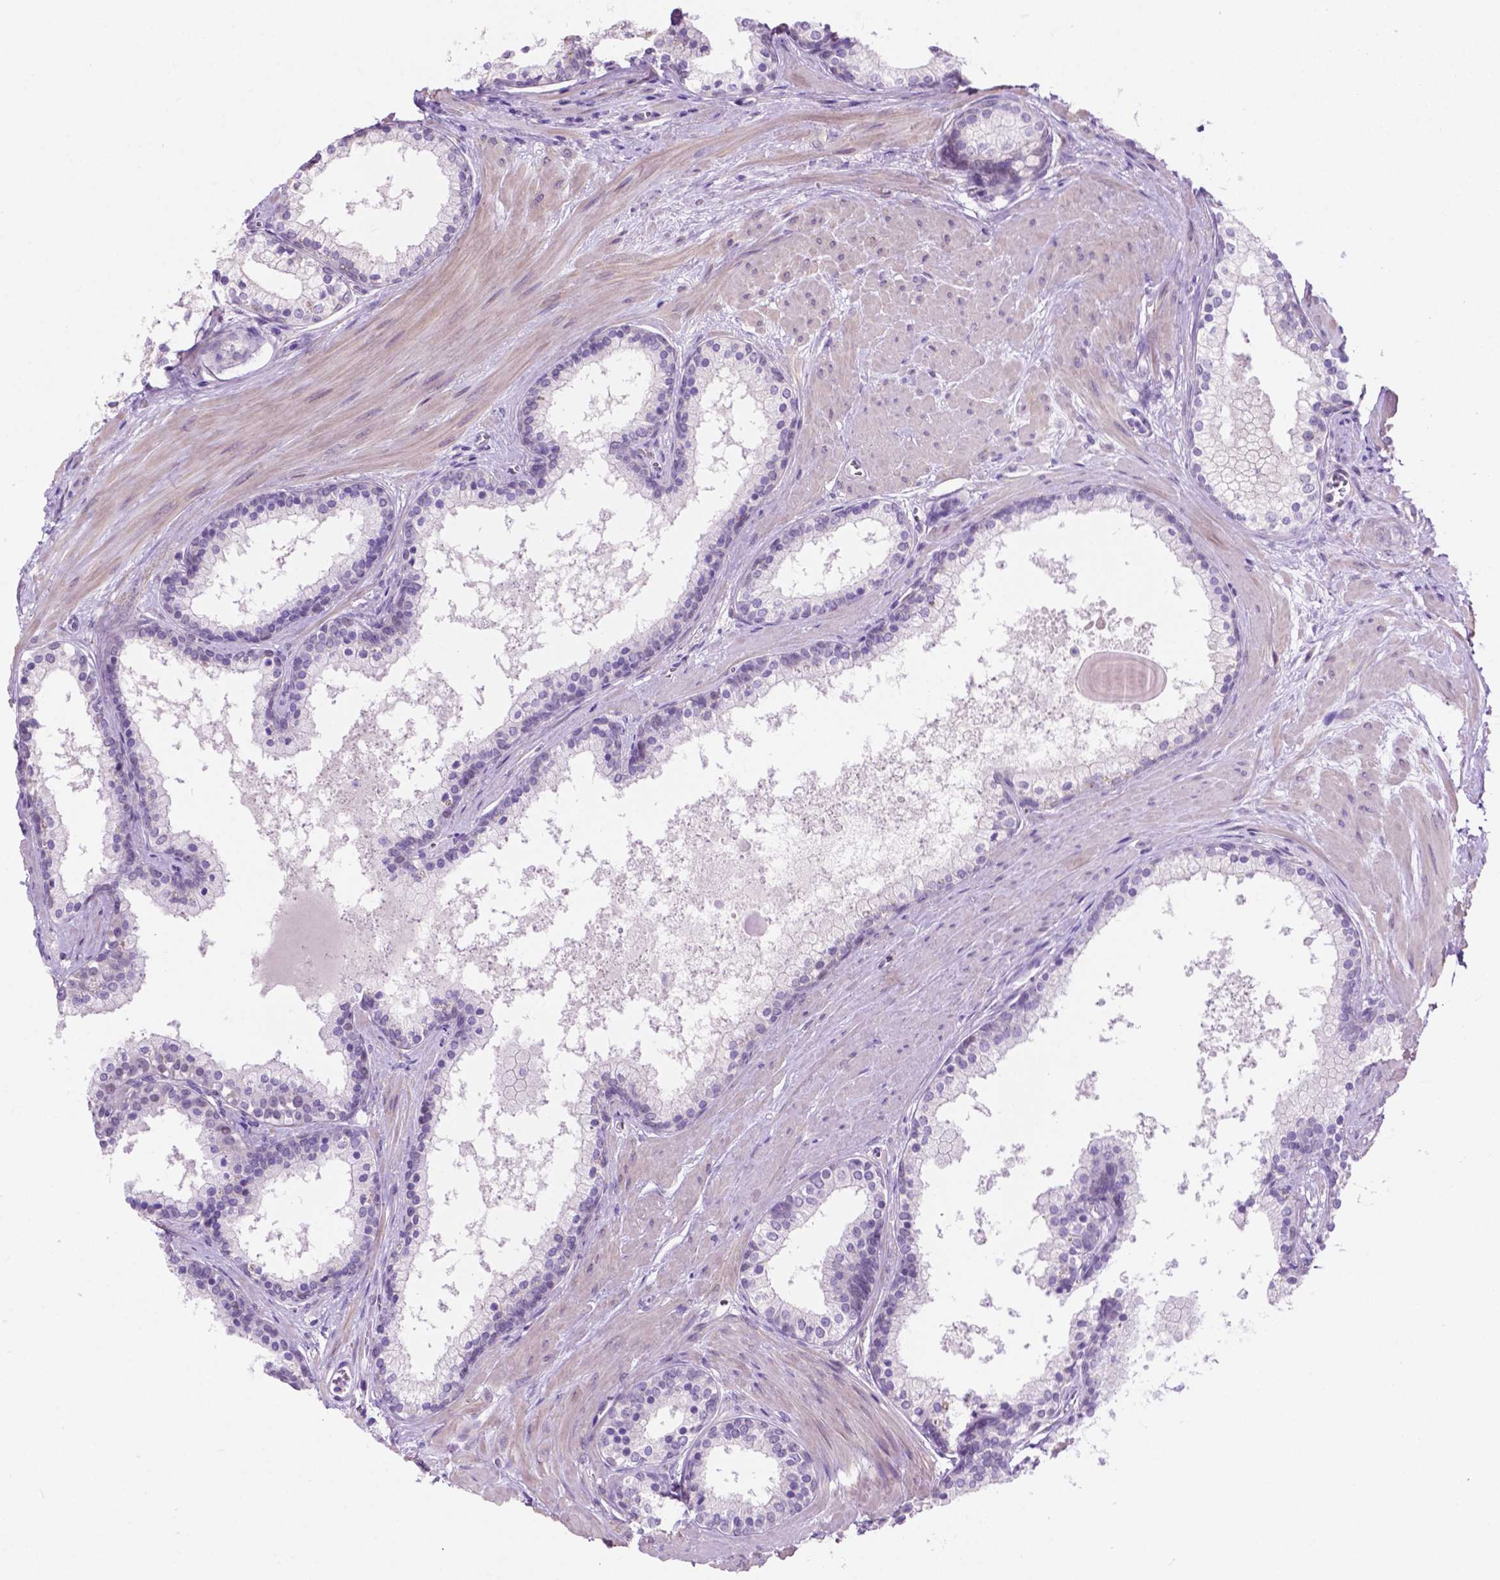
{"staining": {"intensity": "negative", "quantity": "none", "location": "none"}, "tissue": "prostate", "cell_type": "Glandular cells", "image_type": "normal", "snomed": [{"axis": "morphology", "description": "Normal tissue, NOS"}, {"axis": "topography", "description": "Prostate"}], "caption": "Human prostate stained for a protein using immunohistochemistry displays no positivity in glandular cells.", "gene": "ACY3", "patient": {"sex": "male", "age": 61}}